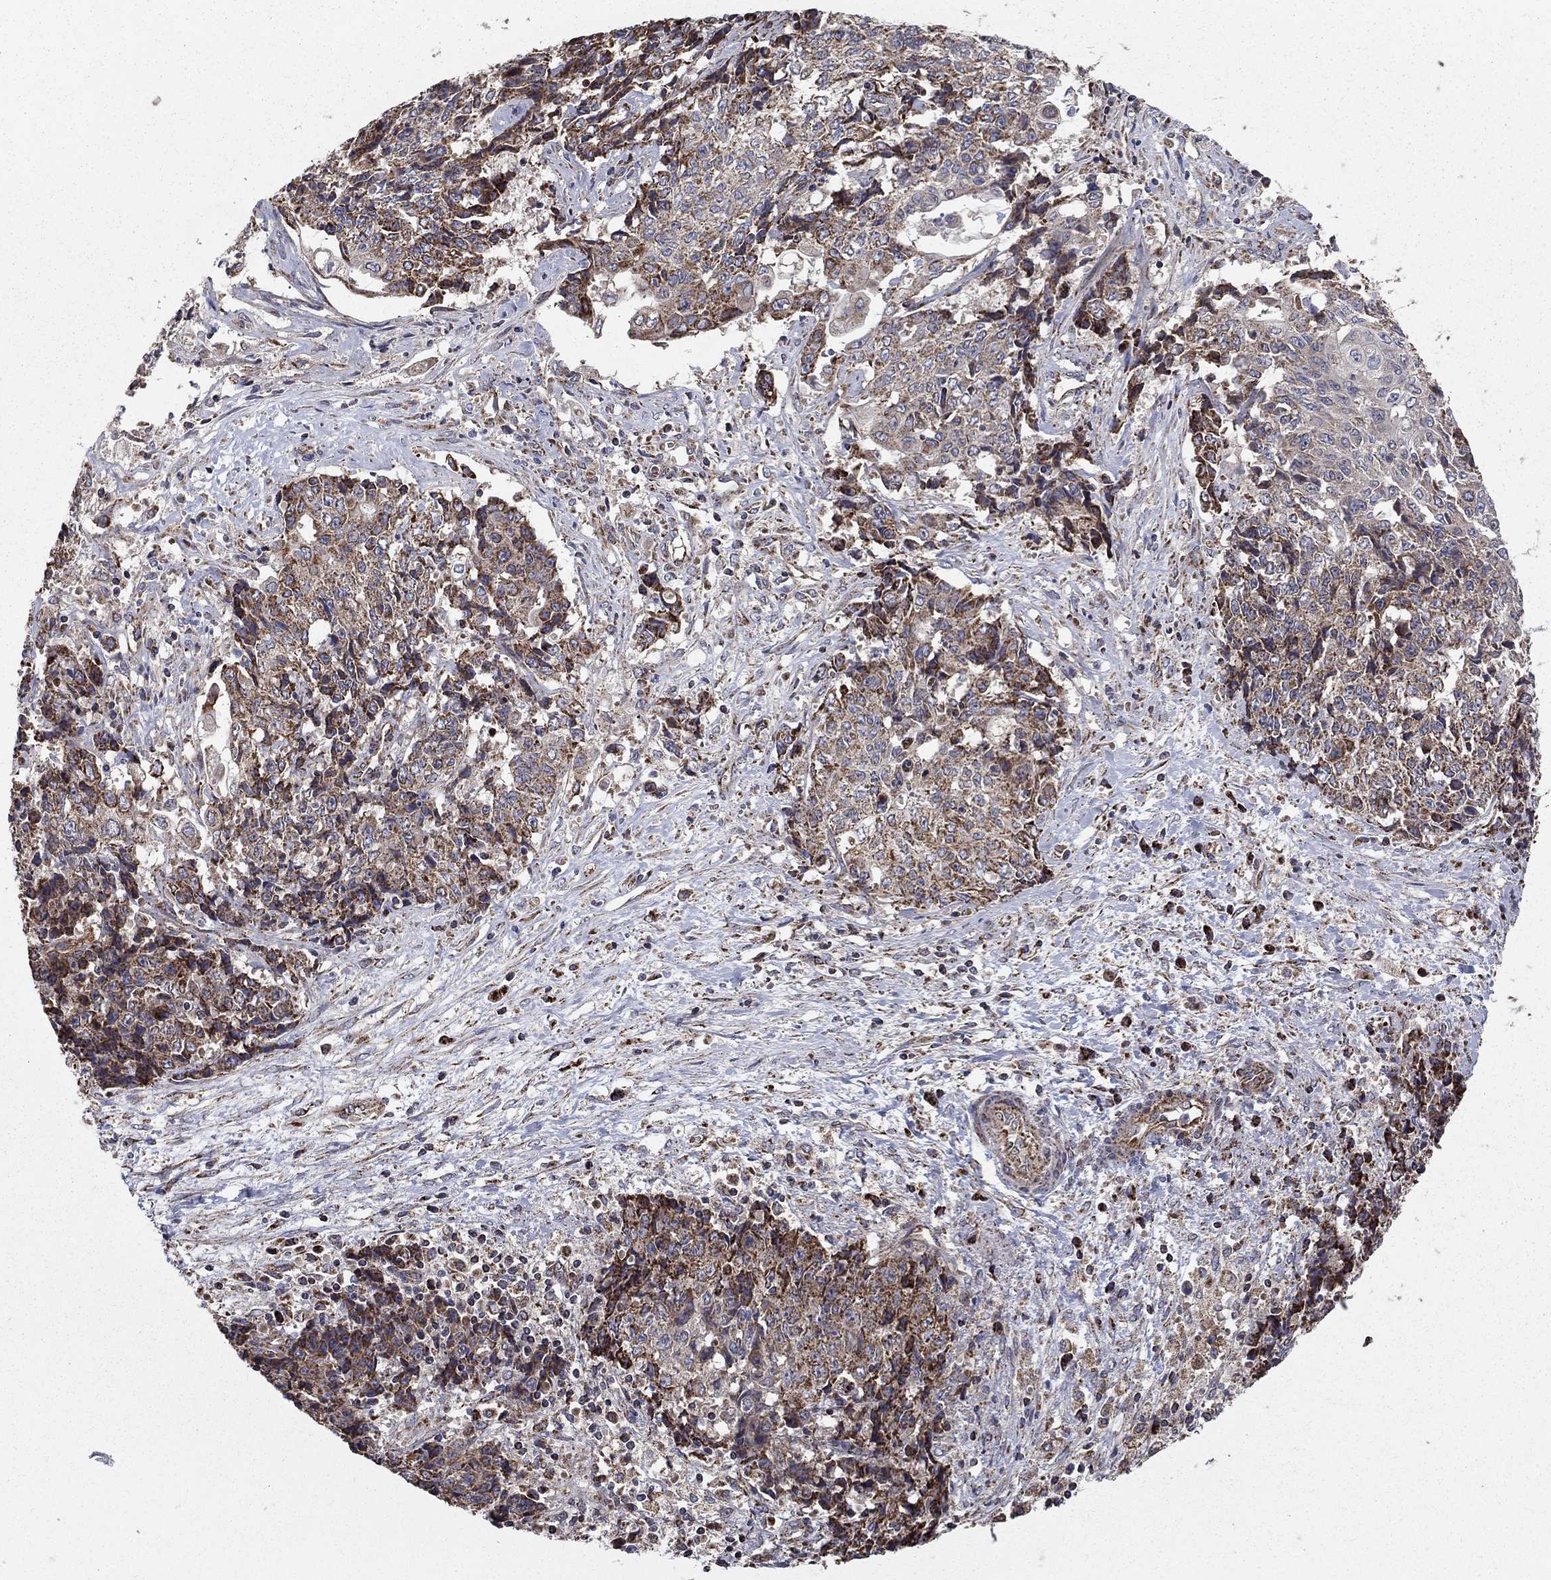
{"staining": {"intensity": "strong", "quantity": "<25%", "location": "cytoplasmic/membranous"}, "tissue": "ovarian cancer", "cell_type": "Tumor cells", "image_type": "cancer", "snomed": [{"axis": "morphology", "description": "Carcinoma, endometroid"}, {"axis": "topography", "description": "Ovary"}], "caption": "Immunohistochemistry photomicrograph of neoplastic tissue: ovarian endometroid carcinoma stained using IHC demonstrates medium levels of strong protein expression localized specifically in the cytoplasmic/membranous of tumor cells, appearing as a cytoplasmic/membranous brown color.", "gene": "NDUFS8", "patient": {"sex": "female", "age": 42}}